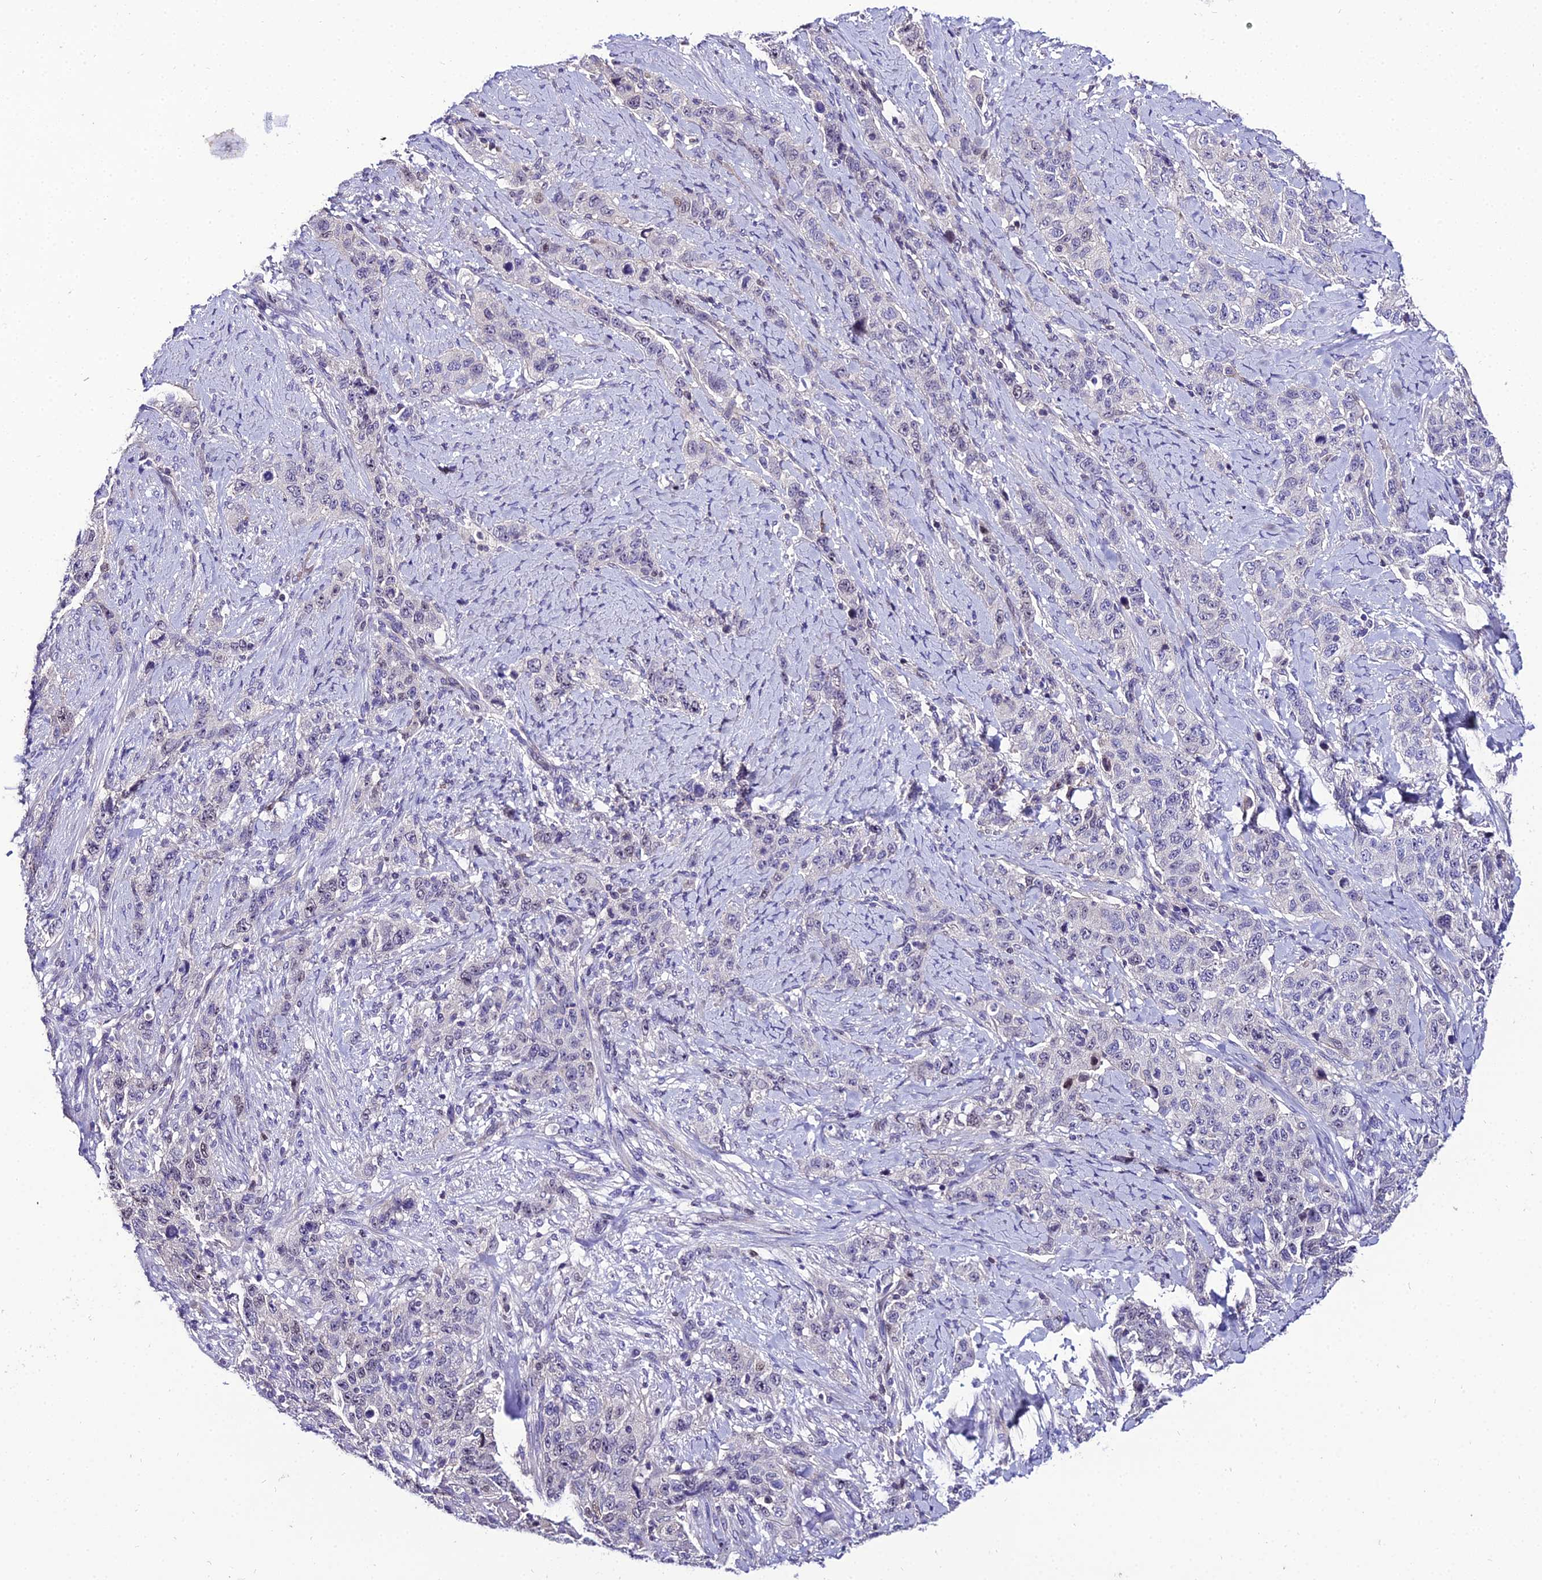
{"staining": {"intensity": "negative", "quantity": "none", "location": "none"}, "tissue": "stomach cancer", "cell_type": "Tumor cells", "image_type": "cancer", "snomed": [{"axis": "morphology", "description": "Adenocarcinoma, NOS"}, {"axis": "topography", "description": "Stomach"}], "caption": "Stomach cancer was stained to show a protein in brown. There is no significant expression in tumor cells.", "gene": "SHQ1", "patient": {"sex": "male", "age": 48}}